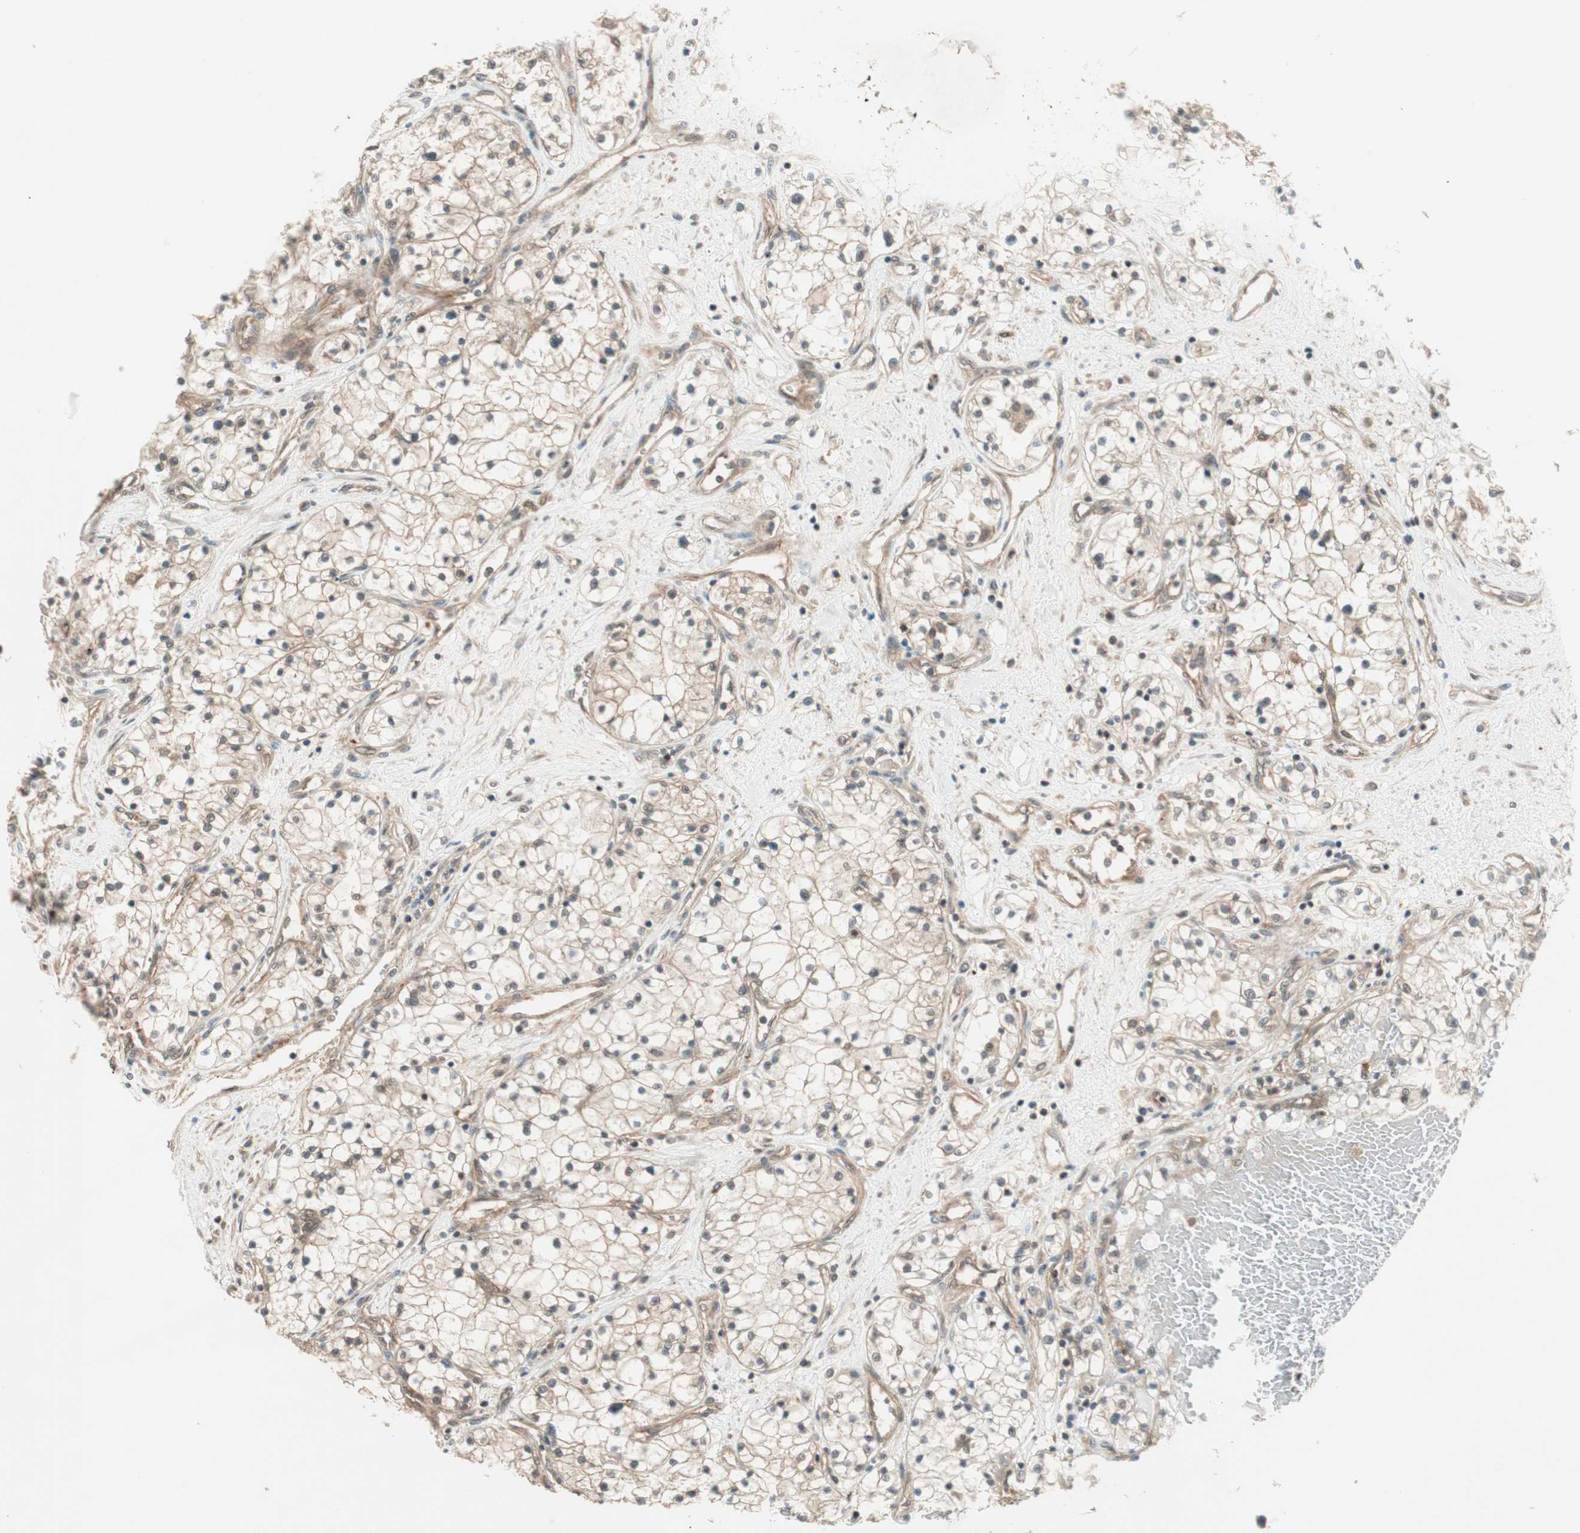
{"staining": {"intensity": "weak", "quantity": "25%-75%", "location": "cytoplasmic/membranous"}, "tissue": "renal cancer", "cell_type": "Tumor cells", "image_type": "cancer", "snomed": [{"axis": "morphology", "description": "Adenocarcinoma, NOS"}, {"axis": "topography", "description": "Kidney"}], "caption": "Protein expression analysis of renal adenocarcinoma reveals weak cytoplasmic/membranous staining in about 25%-75% of tumor cells.", "gene": "PSMD8", "patient": {"sex": "male", "age": 68}}